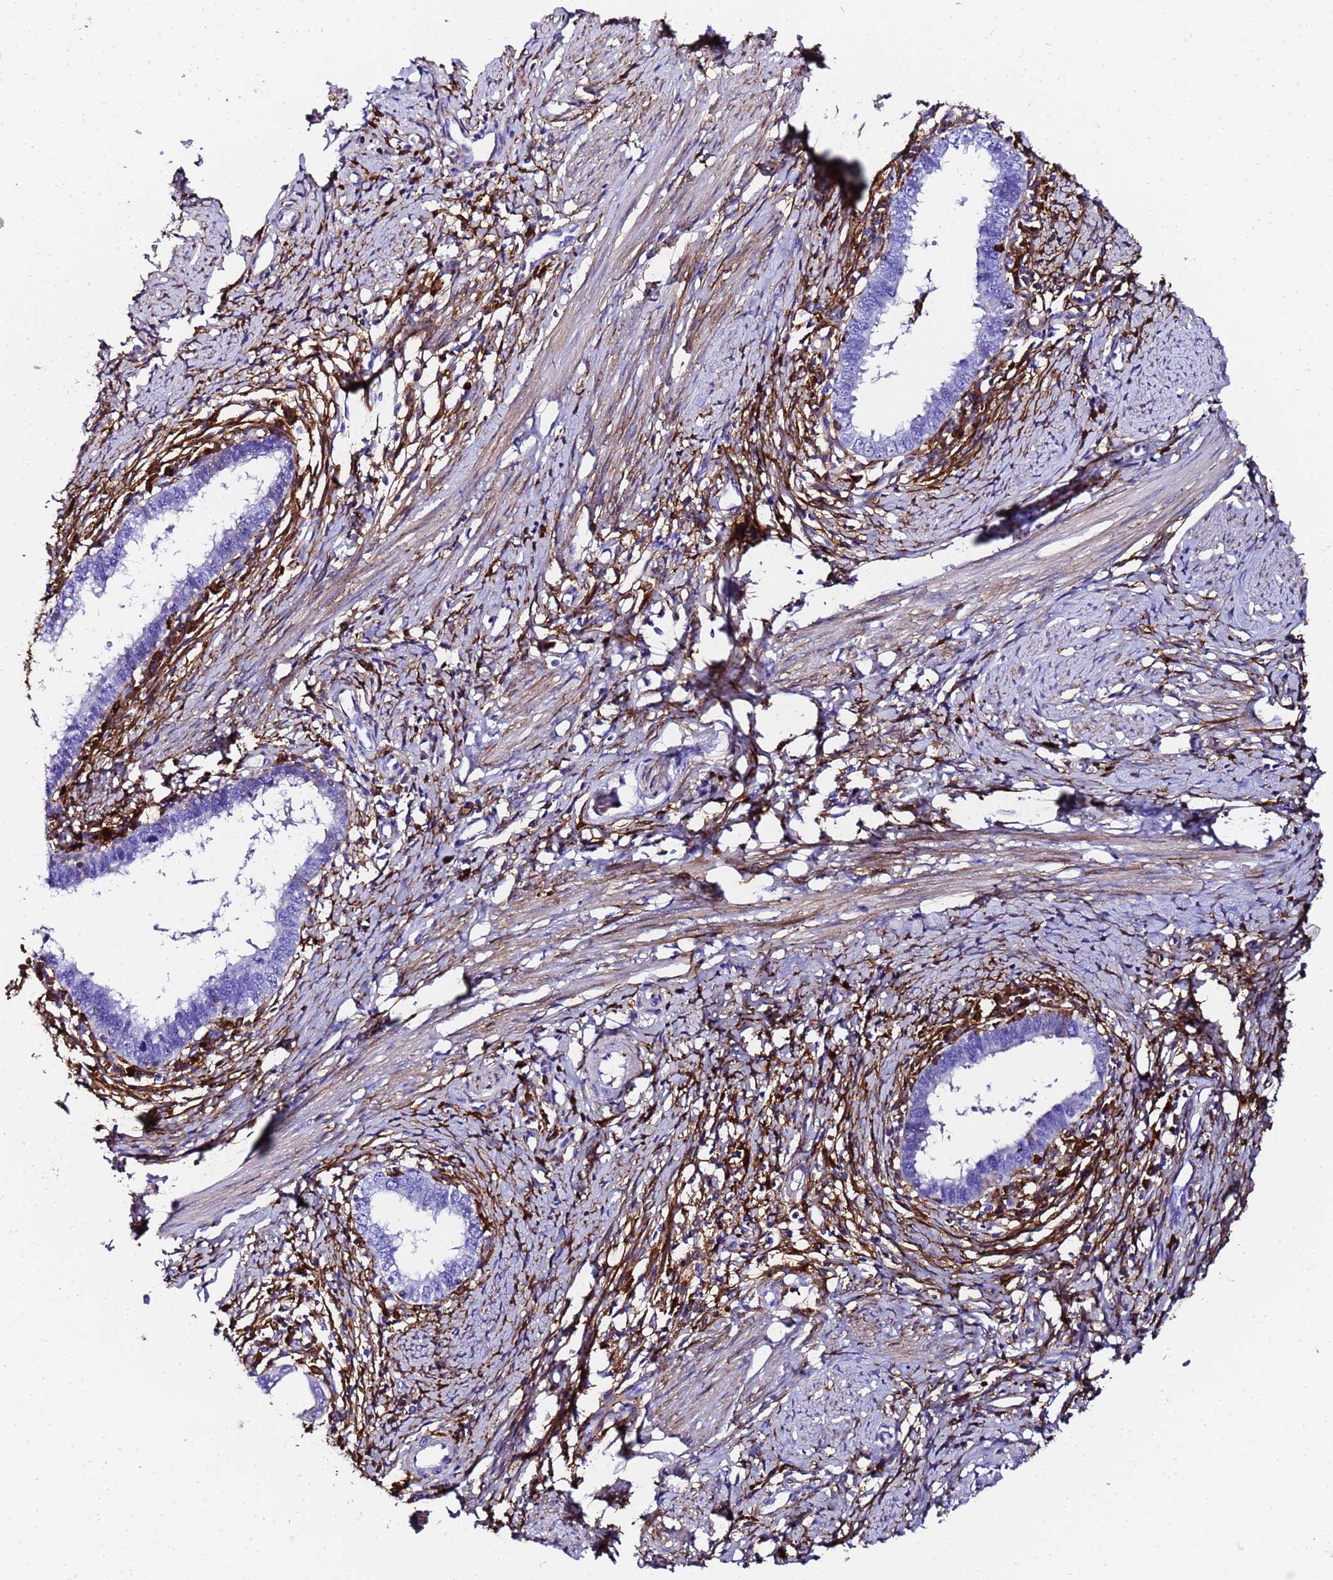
{"staining": {"intensity": "negative", "quantity": "none", "location": "none"}, "tissue": "cervical cancer", "cell_type": "Tumor cells", "image_type": "cancer", "snomed": [{"axis": "morphology", "description": "Adenocarcinoma, NOS"}, {"axis": "topography", "description": "Cervix"}], "caption": "Tumor cells are negative for protein expression in human cervical cancer (adenocarcinoma). (DAB immunohistochemistry visualized using brightfield microscopy, high magnification).", "gene": "FTL", "patient": {"sex": "female", "age": 36}}